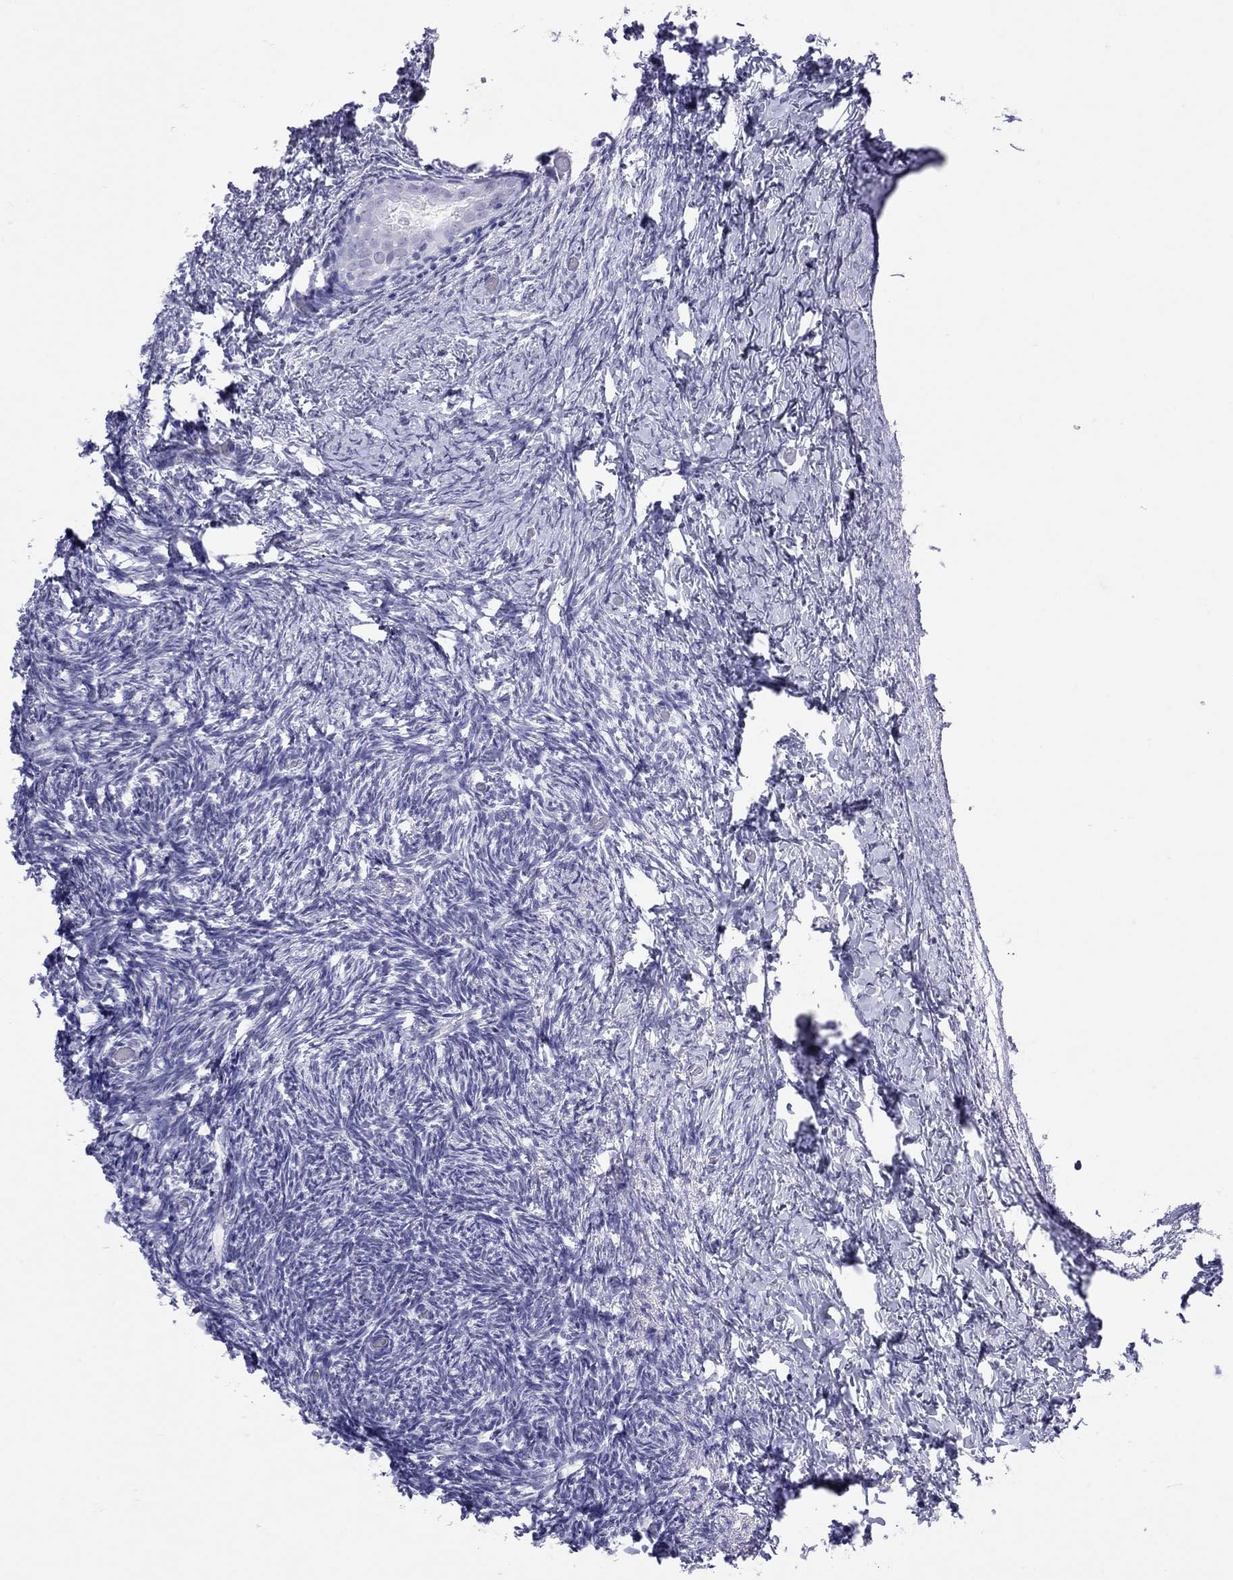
{"staining": {"intensity": "negative", "quantity": "none", "location": "none"}, "tissue": "ovary", "cell_type": "Follicle cells", "image_type": "normal", "snomed": [{"axis": "morphology", "description": "Normal tissue, NOS"}, {"axis": "topography", "description": "Ovary"}], "caption": "Histopathology image shows no protein staining in follicle cells of unremarkable ovary. Nuclei are stained in blue.", "gene": "LYAR", "patient": {"sex": "female", "age": 39}}